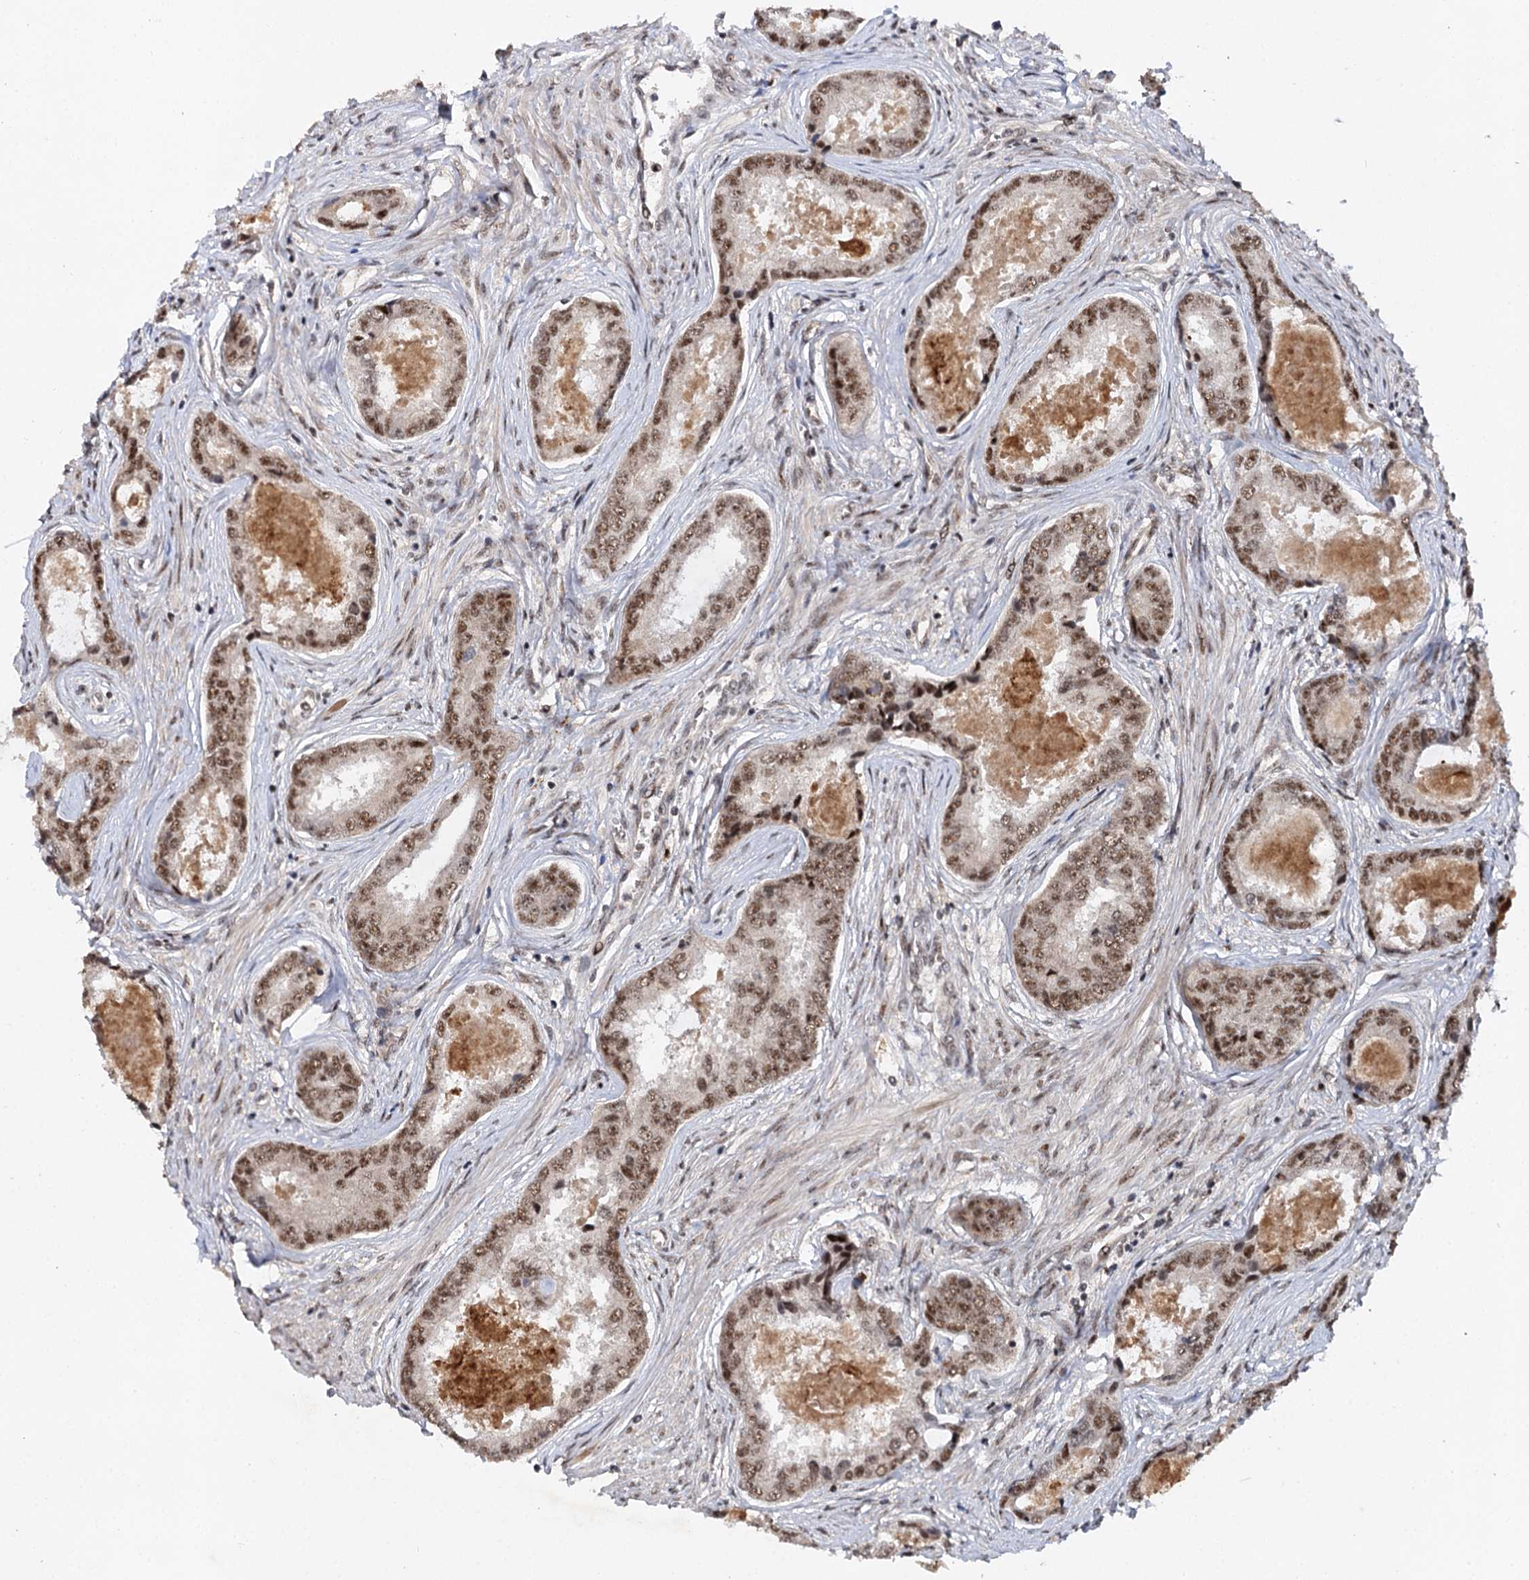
{"staining": {"intensity": "moderate", "quantity": ">75%", "location": "nuclear"}, "tissue": "prostate cancer", "cell_type": "Tumor cells", "image_type": "cancer", "snomed": [{"axis": "morphology", "description": "Adenocarcinoma, Low grade"}, {"axis": "topography", "description": "Prostate"}], "caption": "Tumor cells exhibit medium levels of moderate nuclear positivity in about >75% of cells in human prostate cancer.", "gene": "BUD13", "patient": {"sex": "male", "age": 68}}